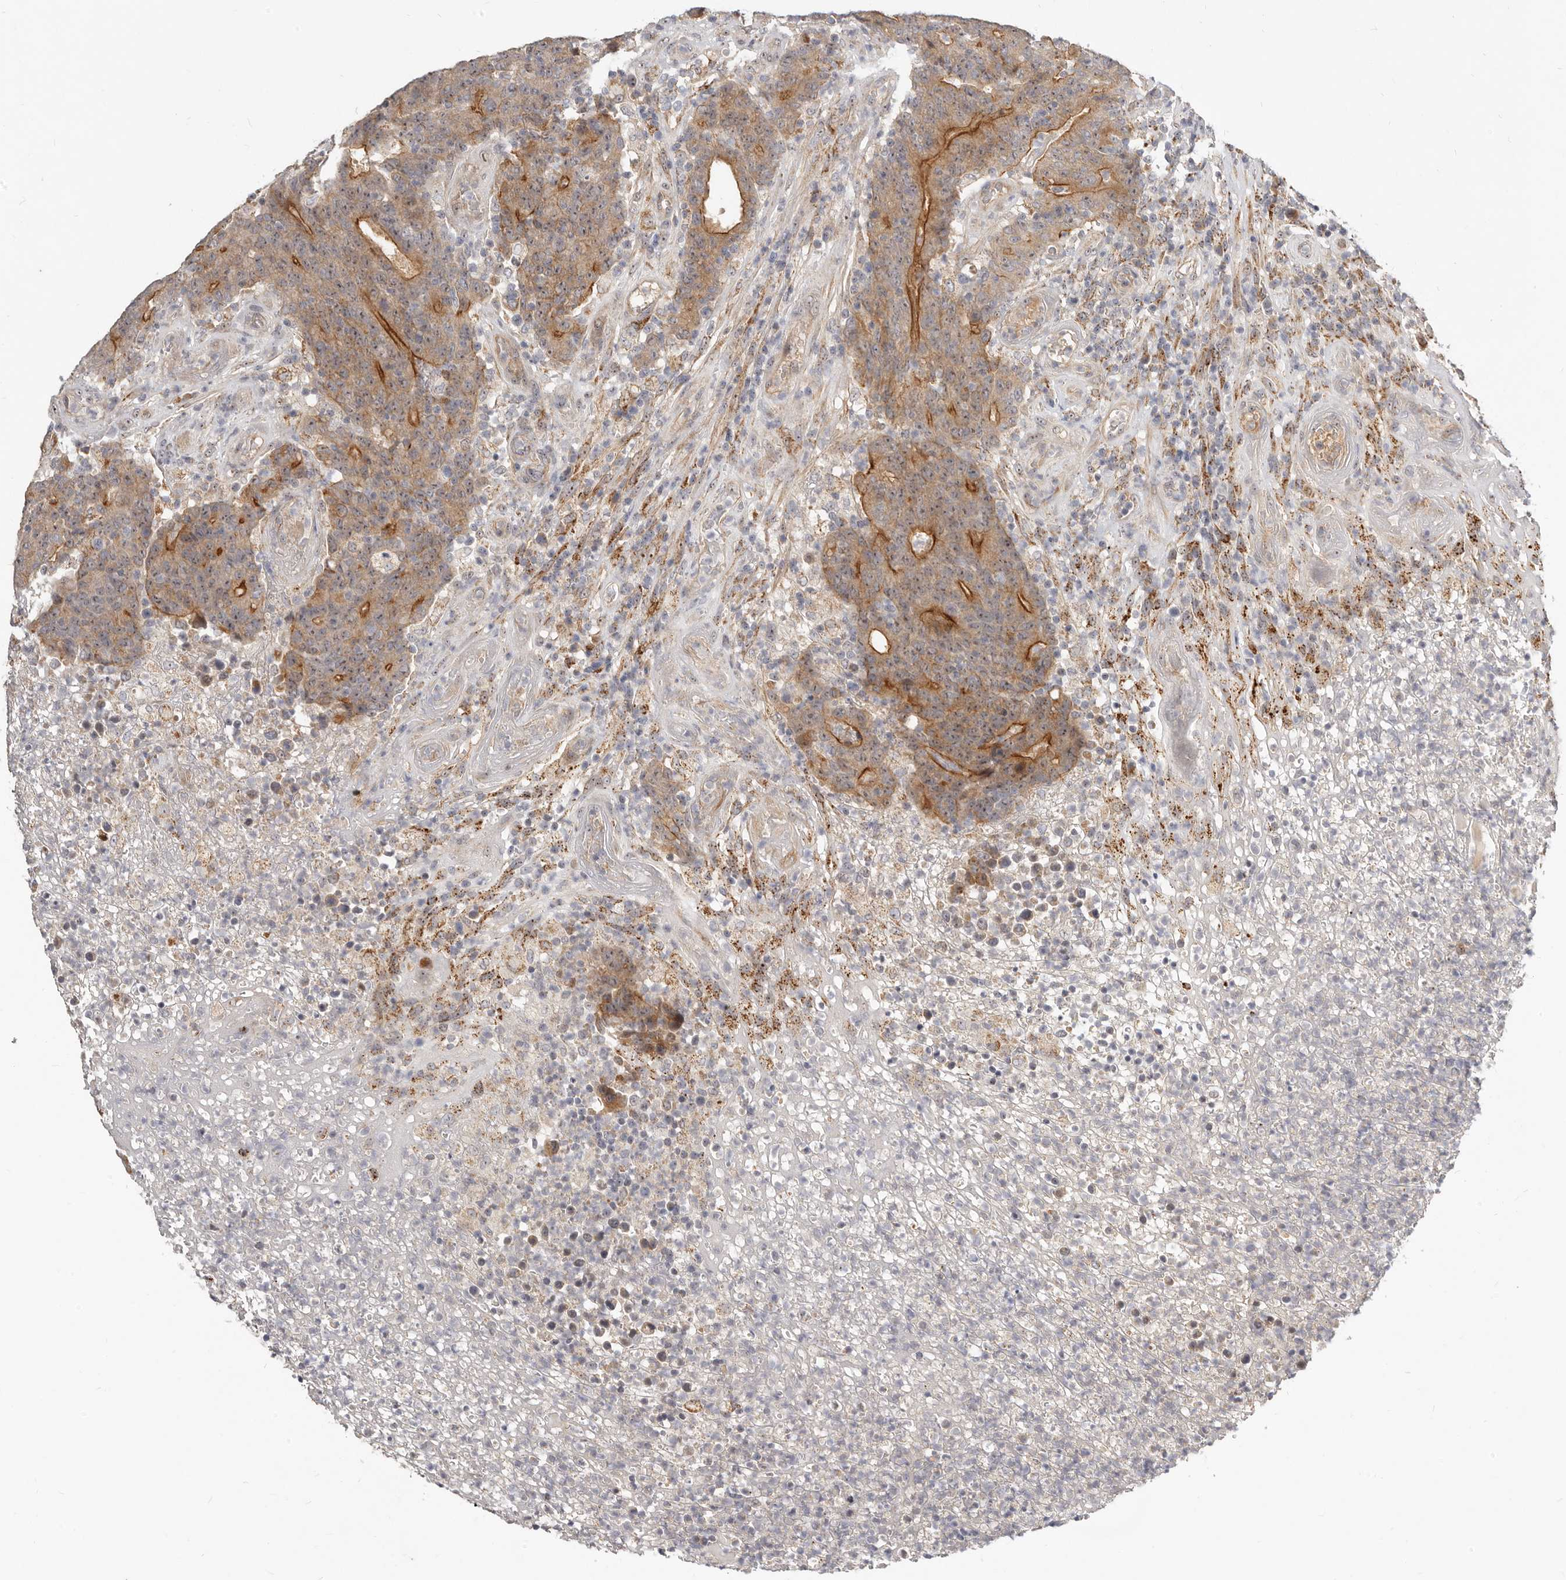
{"staining": {"intensity": "moderate", "quantity": "25%-75%", "location": "cytoplasmic/membranous"}, "tissue": "colorectal cancer", "cell_type": "Tumor cells", "image_type": "cancer", "snomed": [{"axis": "morphology", "description": "Normal tissue, NOS"}, {"axis": "morphology", "description": "Adenocarcinoma, NOS"}, {"axis": "topography", "description": "Colon"}], "caption": "Colorectal cancer (adenocarcinoma) stained with IHC exhibits moderate cytoplasmic/membranous staining in approximately 25%-75% of tumor cells.", "gene": "MICALL2", "patient": {"sex": "female", "age": 75}}